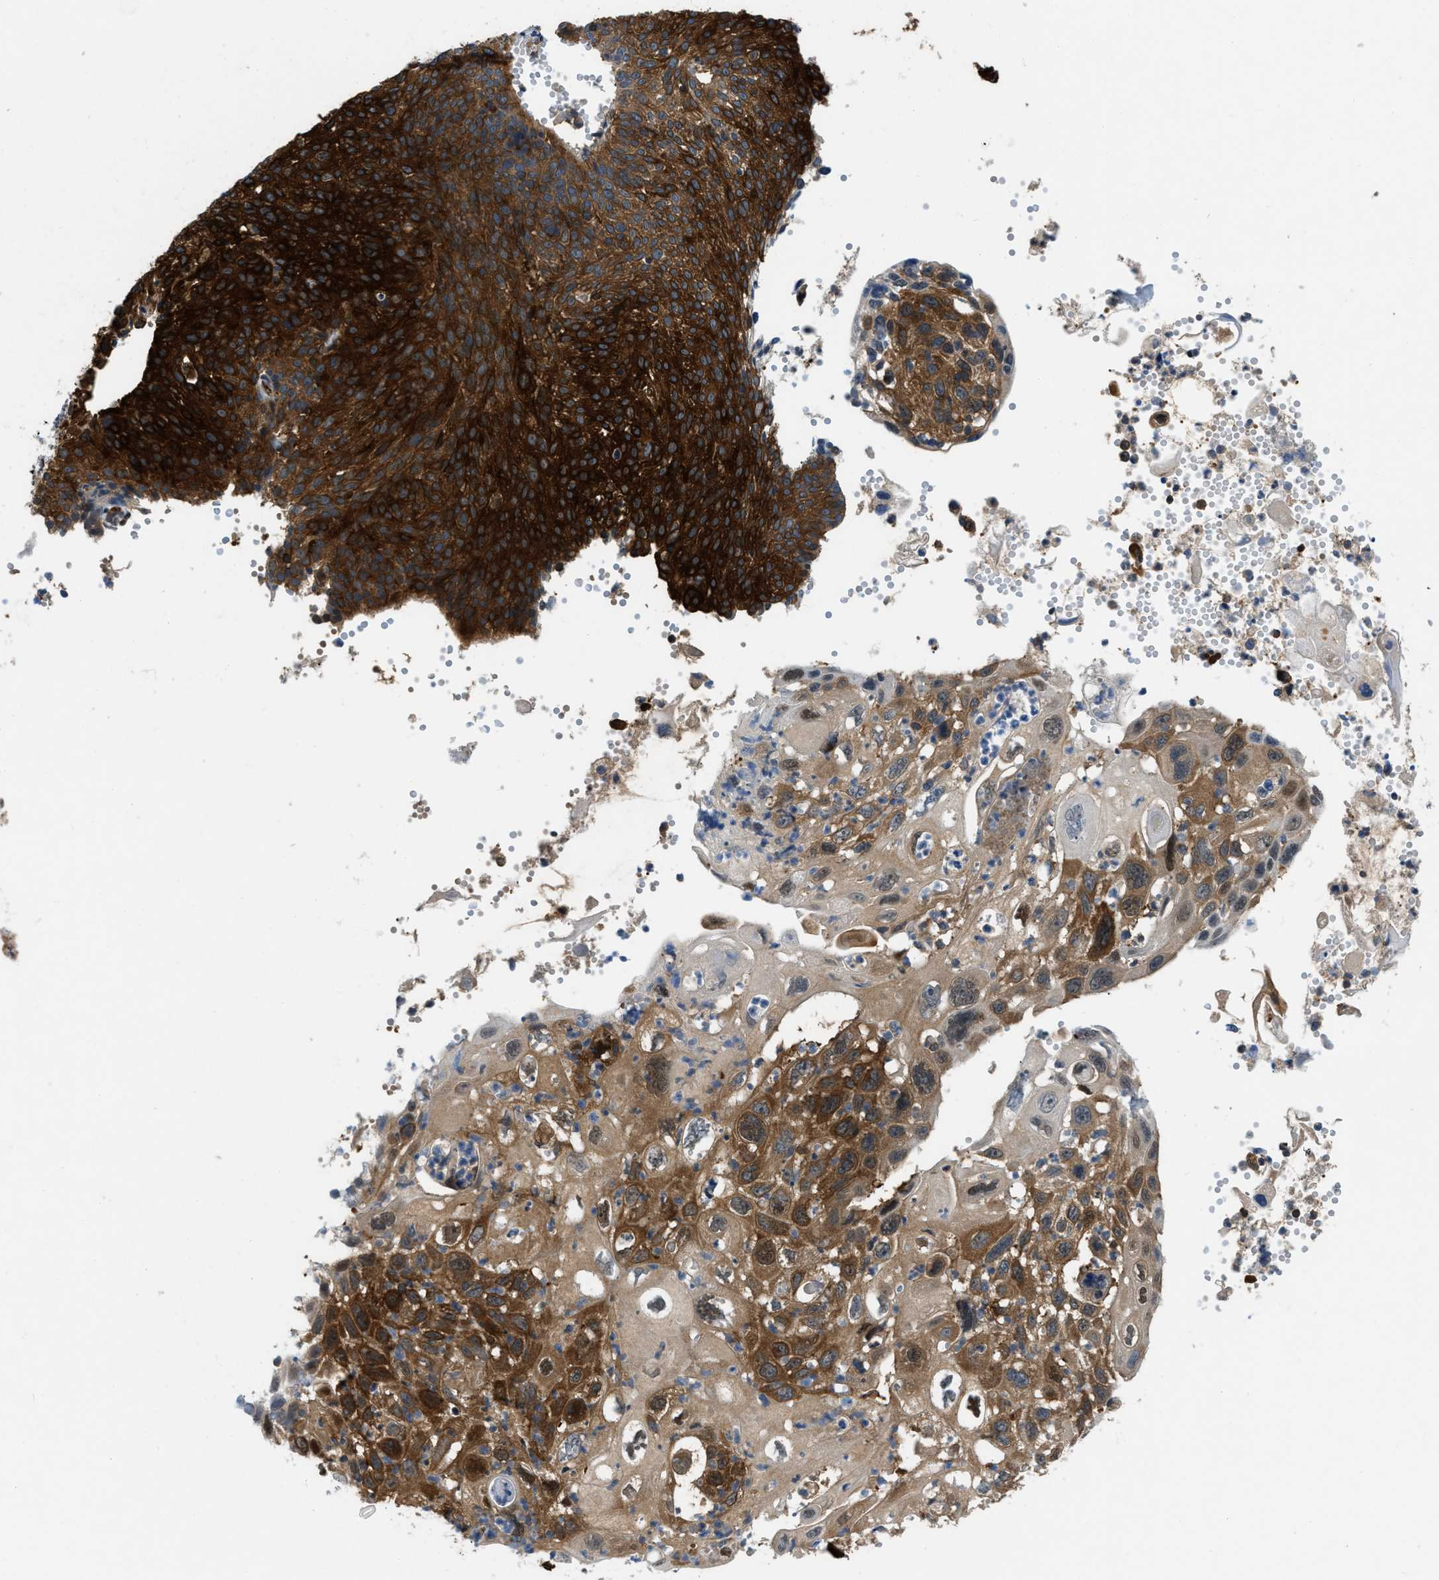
{"staining": {"intensity": "strong", "quantity": ">75%", "location": "cytoplasmic/membranous"}, "tissue": "cervical cancer", "cell_type": "Tumor cells", "image_type": "cancer", "snomed": [{"axis": "morphology", "description": "Squamous cell carcinoma, NOS"}, {"axis": "topography", "description": "Cervix"}], "caption": "A micrograph showing strong cytoplasmic/membranous expression in about >75% of tumor cells in cervical cancer, as visualized by brown immunohistochemical staining.", "gene": "PFKP", "patient": {"sex": "female", "age": 70}}